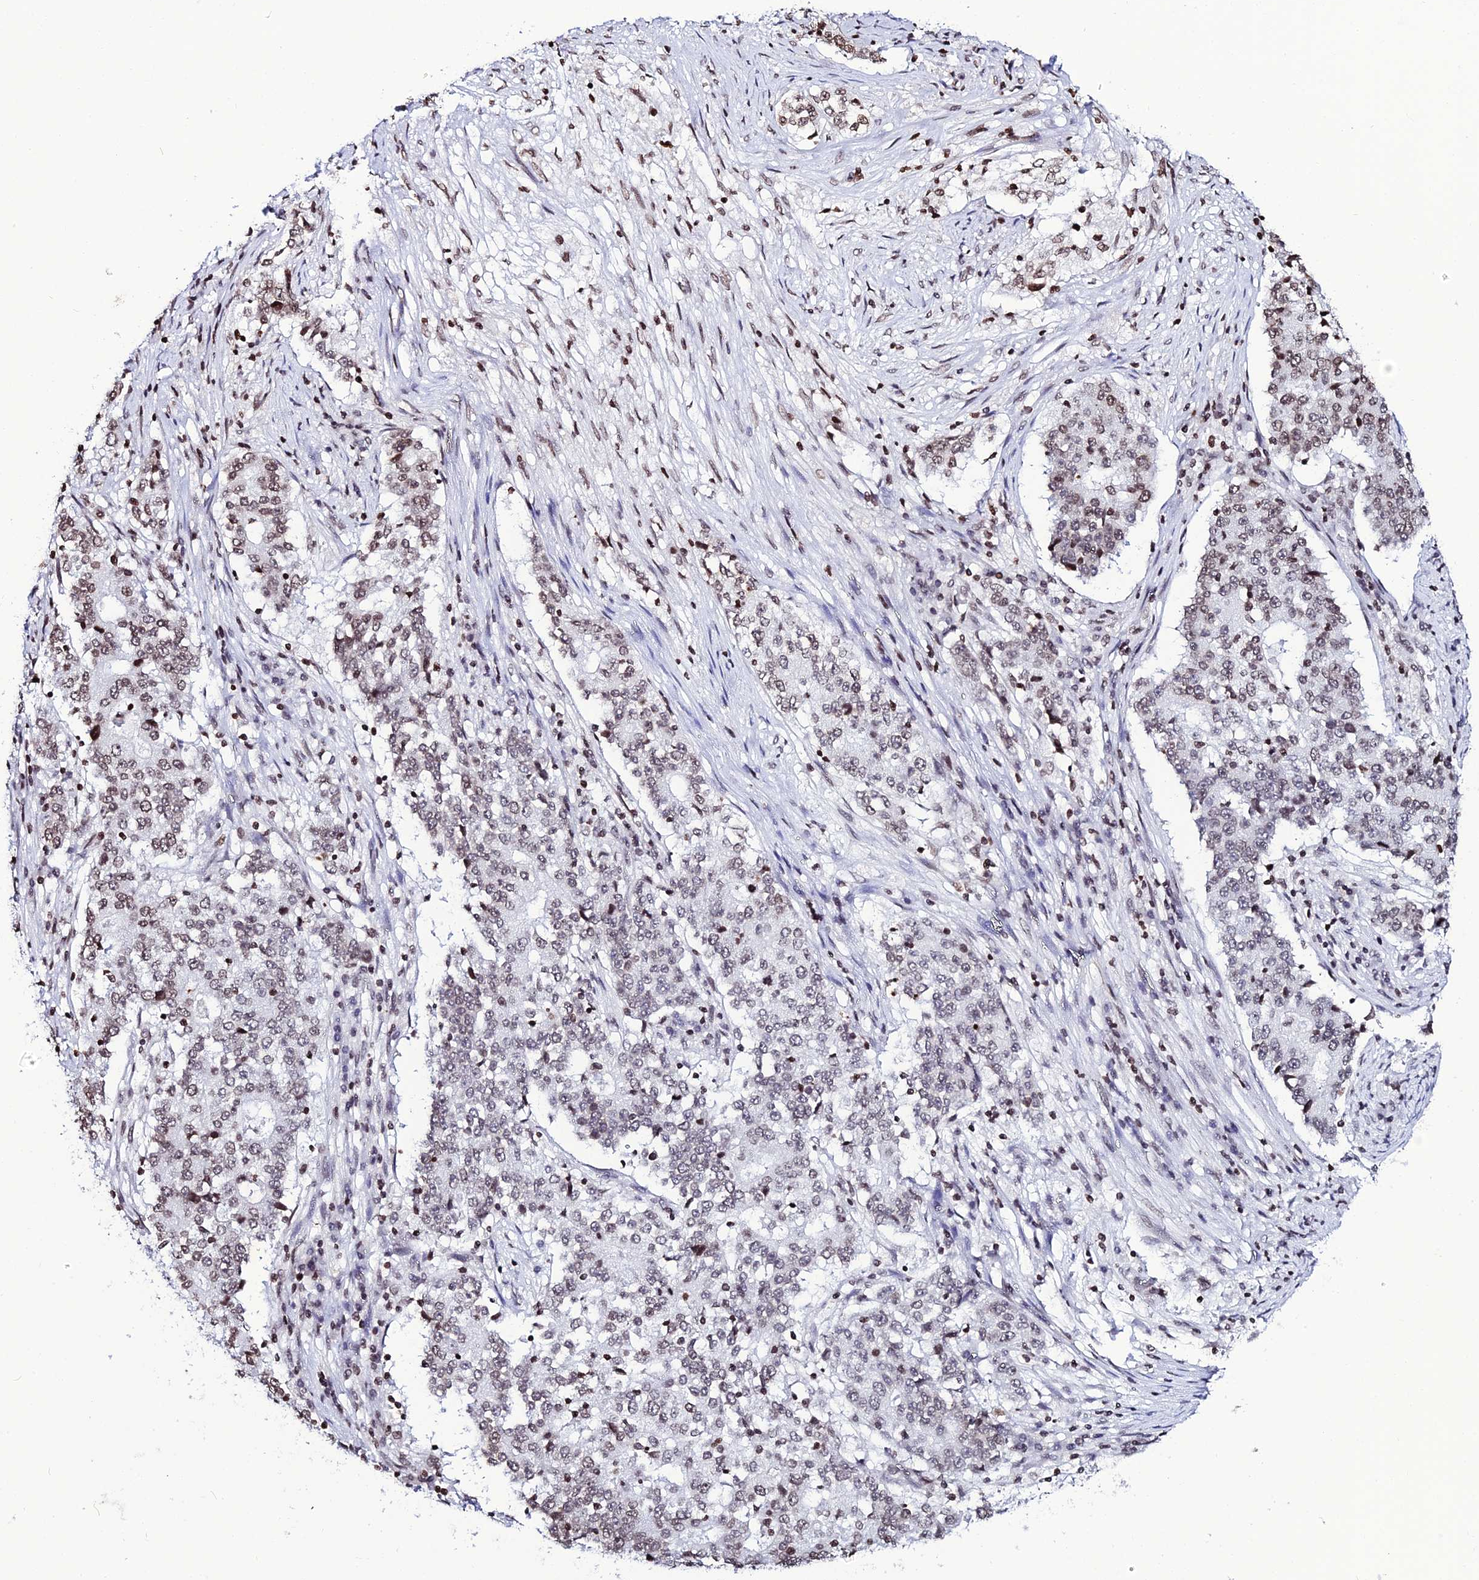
{"staining": {"intensity": "weak", "quantity": ">75%", "location": "nuclear"}, "tissue": "stomach cancer", "cell_type": "Tumor cells", "image_type": "cancer", "snomed": [{"axis": "morphology", "description": "Adenocarcinoma, NOS"}, {"axis": "topography", "description": "Stomach"}], "caption": "Immunohistochemical staining of human stomach adenocarcinoma demonstrates weak nuclear protein staining in about >75% of tumor cells.", "gene": "MACROH2A2", "patient": {"sex": "male", "age": 59}}